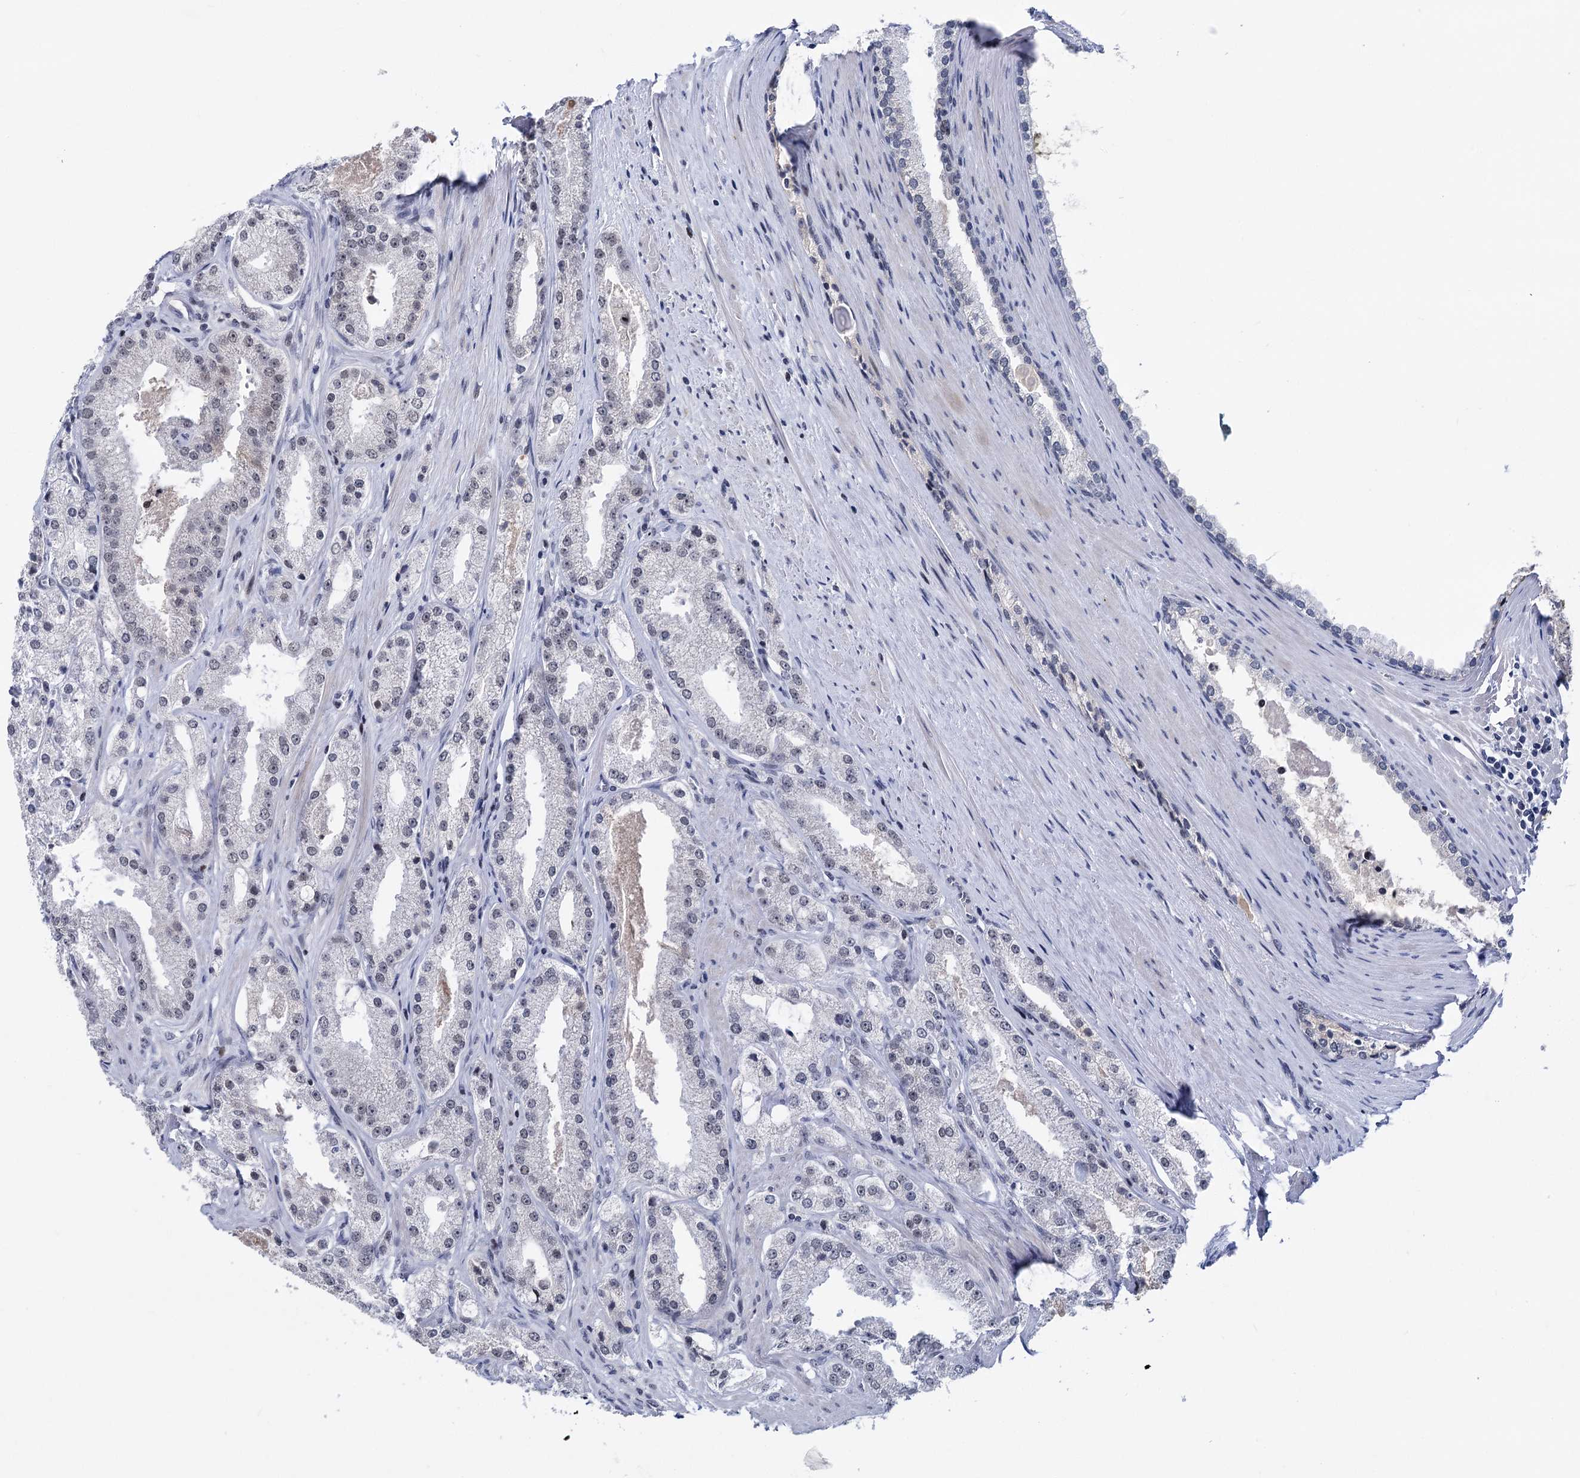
{"staining": {"intensity": "negative", "quantity": "none", "location": "none"}, "tissue": "prostate cancer", "cell_type": "Tumor cells", "image_type": "cancer", "snomed": [{"axis": "morphology", "description": "Adenocarcinoma, Low grade"}, {"axis": "topography", "description": "Prostate"}], "caption": "A histopathology image of human prostate cancer (low-grade adenocarcinoma) is negative for staining in tumor cells.", "gene": "ZCCHC10", "patient": {"sex": "male", "age": 69}}